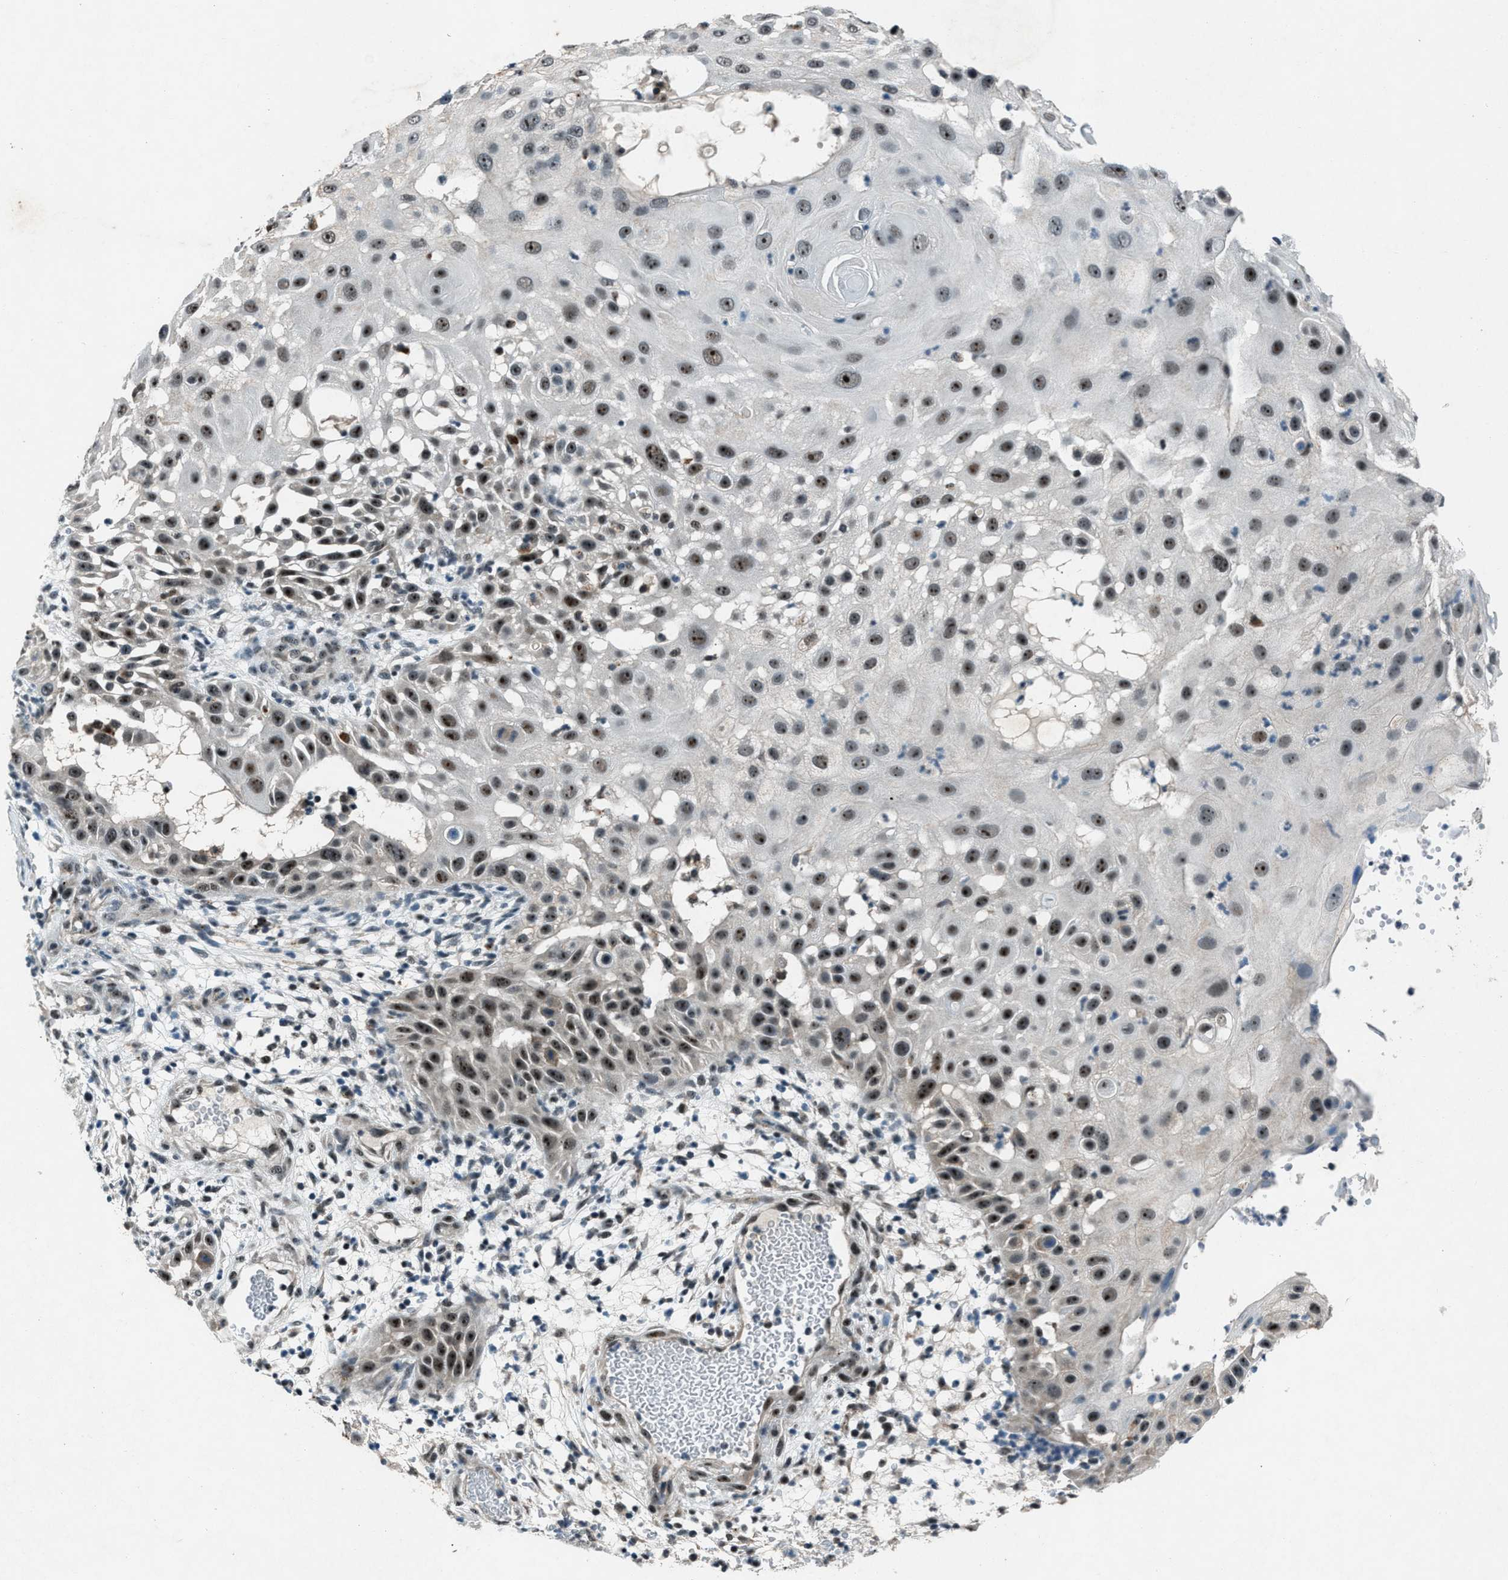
{"staining": {"intensity": "moderate", "quantity": ">75%", "location": "nuclear"}, "tissue": "skin cancer", "cell_type": "Tumor cells", "image_type": "cancer", "snomed": [{"axis": "morphology", "description": "Squamous cell carcinoma, NOS"}, {"axis": "topography", "description": "Skin"}], "caption": "Skin cancer (squamous cell carcinoma) stained for a protein (brown) demonstrates moderate nuclear positive staining in about >75% of tumor cells.", "gene": "ADCY1", "patient": {"sex": "female", "age": 44}}